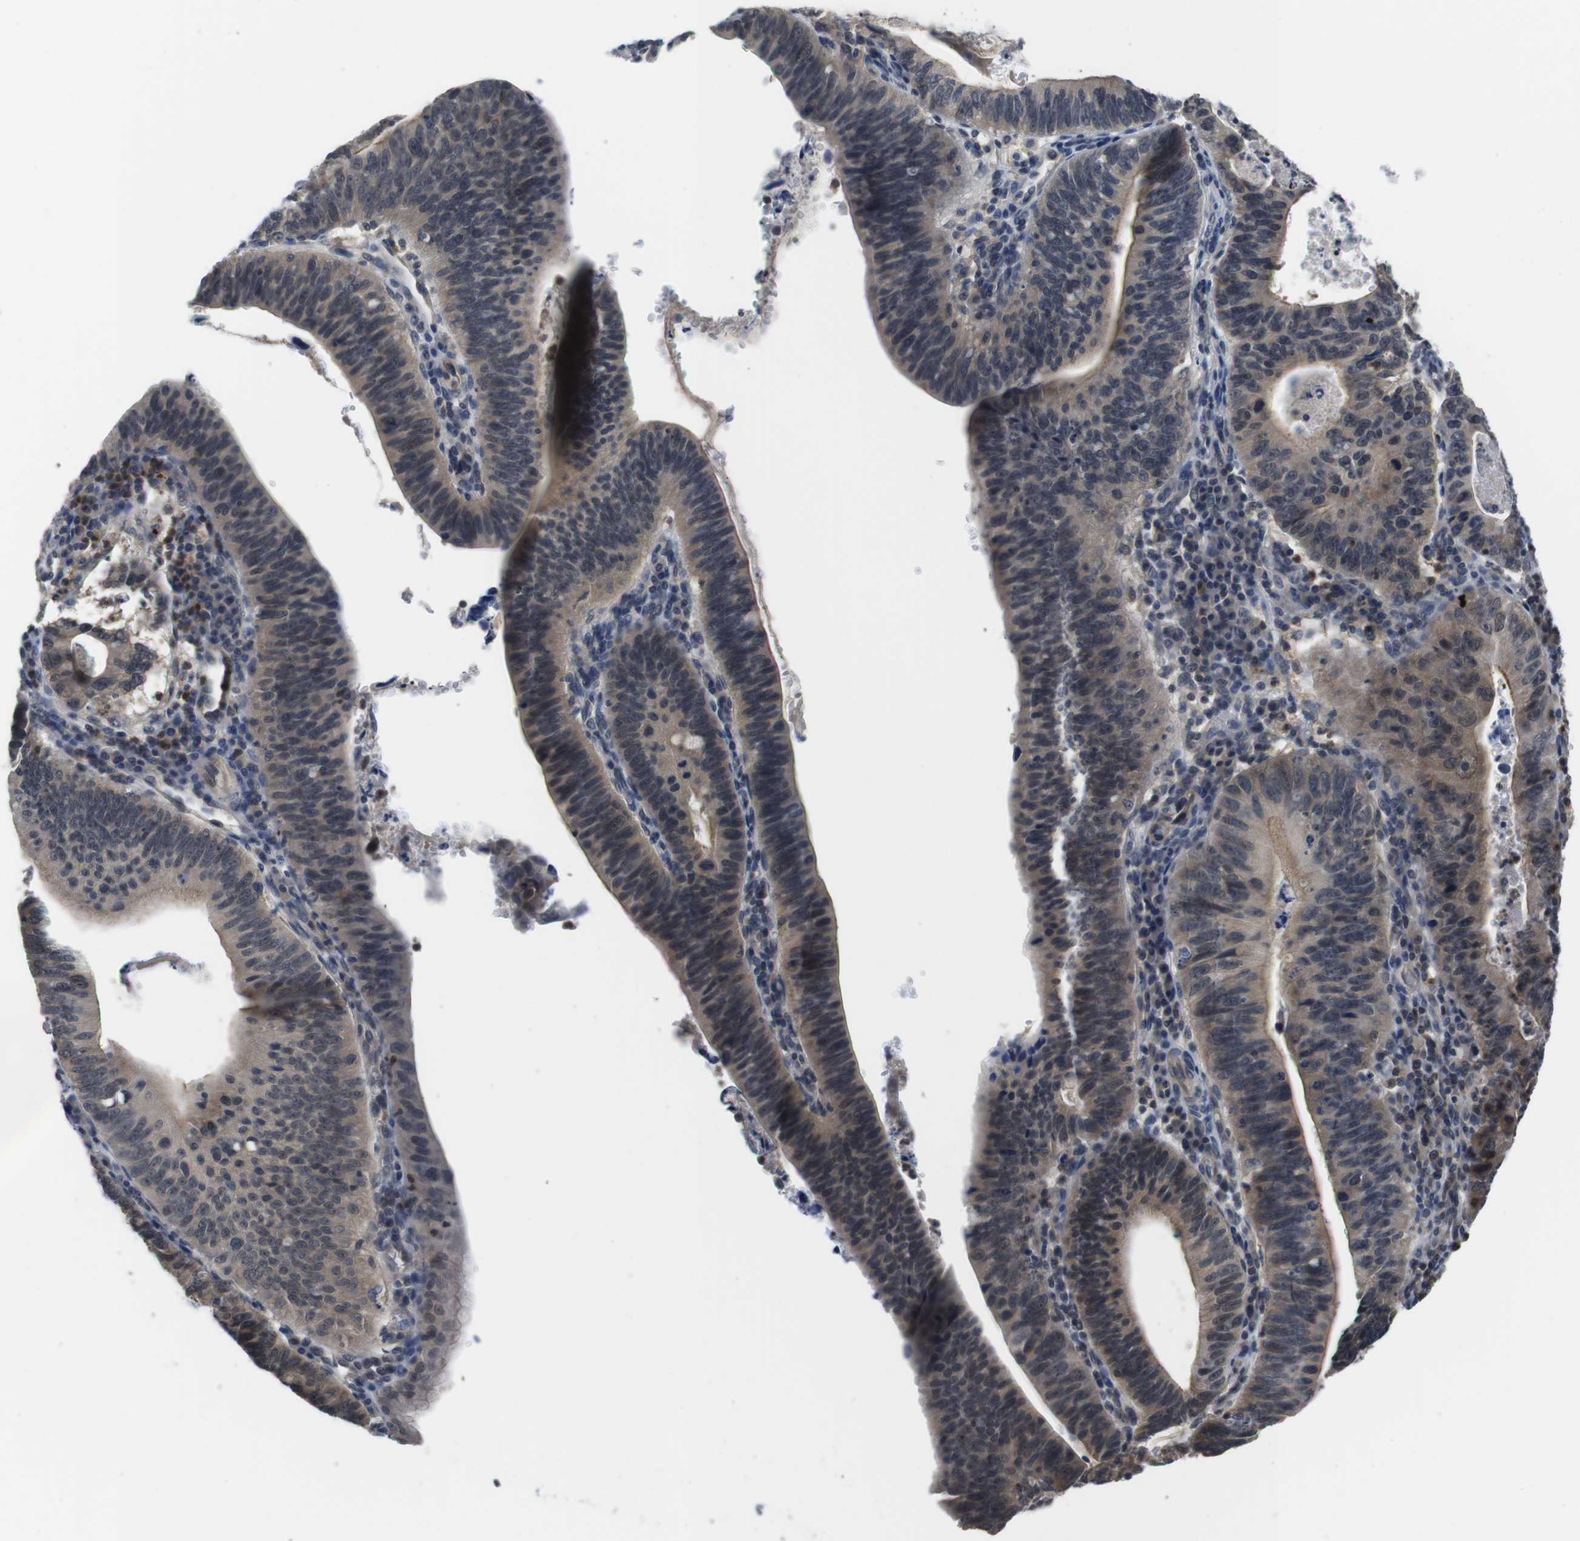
{"staining": {"intensity": "moderate", "quantity": "25%-75%", "location": "cytoplasmic/membranous"}, "tissue": "stomach cancer", "cell_type": "Tumor cells", "image_type": "cancer", "snomed": [{"axis": "morphology", "description": "Adenocarcinoma, NOS"}, {"axis": "topography", "description": "Stomach"}], "caption": "This is a micrograph of immunohistochemistry staining of stomach adenocarcinoma, which shows moderate positivity in the cytoplasmic/membranous of tumor cells.", "gene": "FADD", "patient": {"sex": "male", "age": 59}}